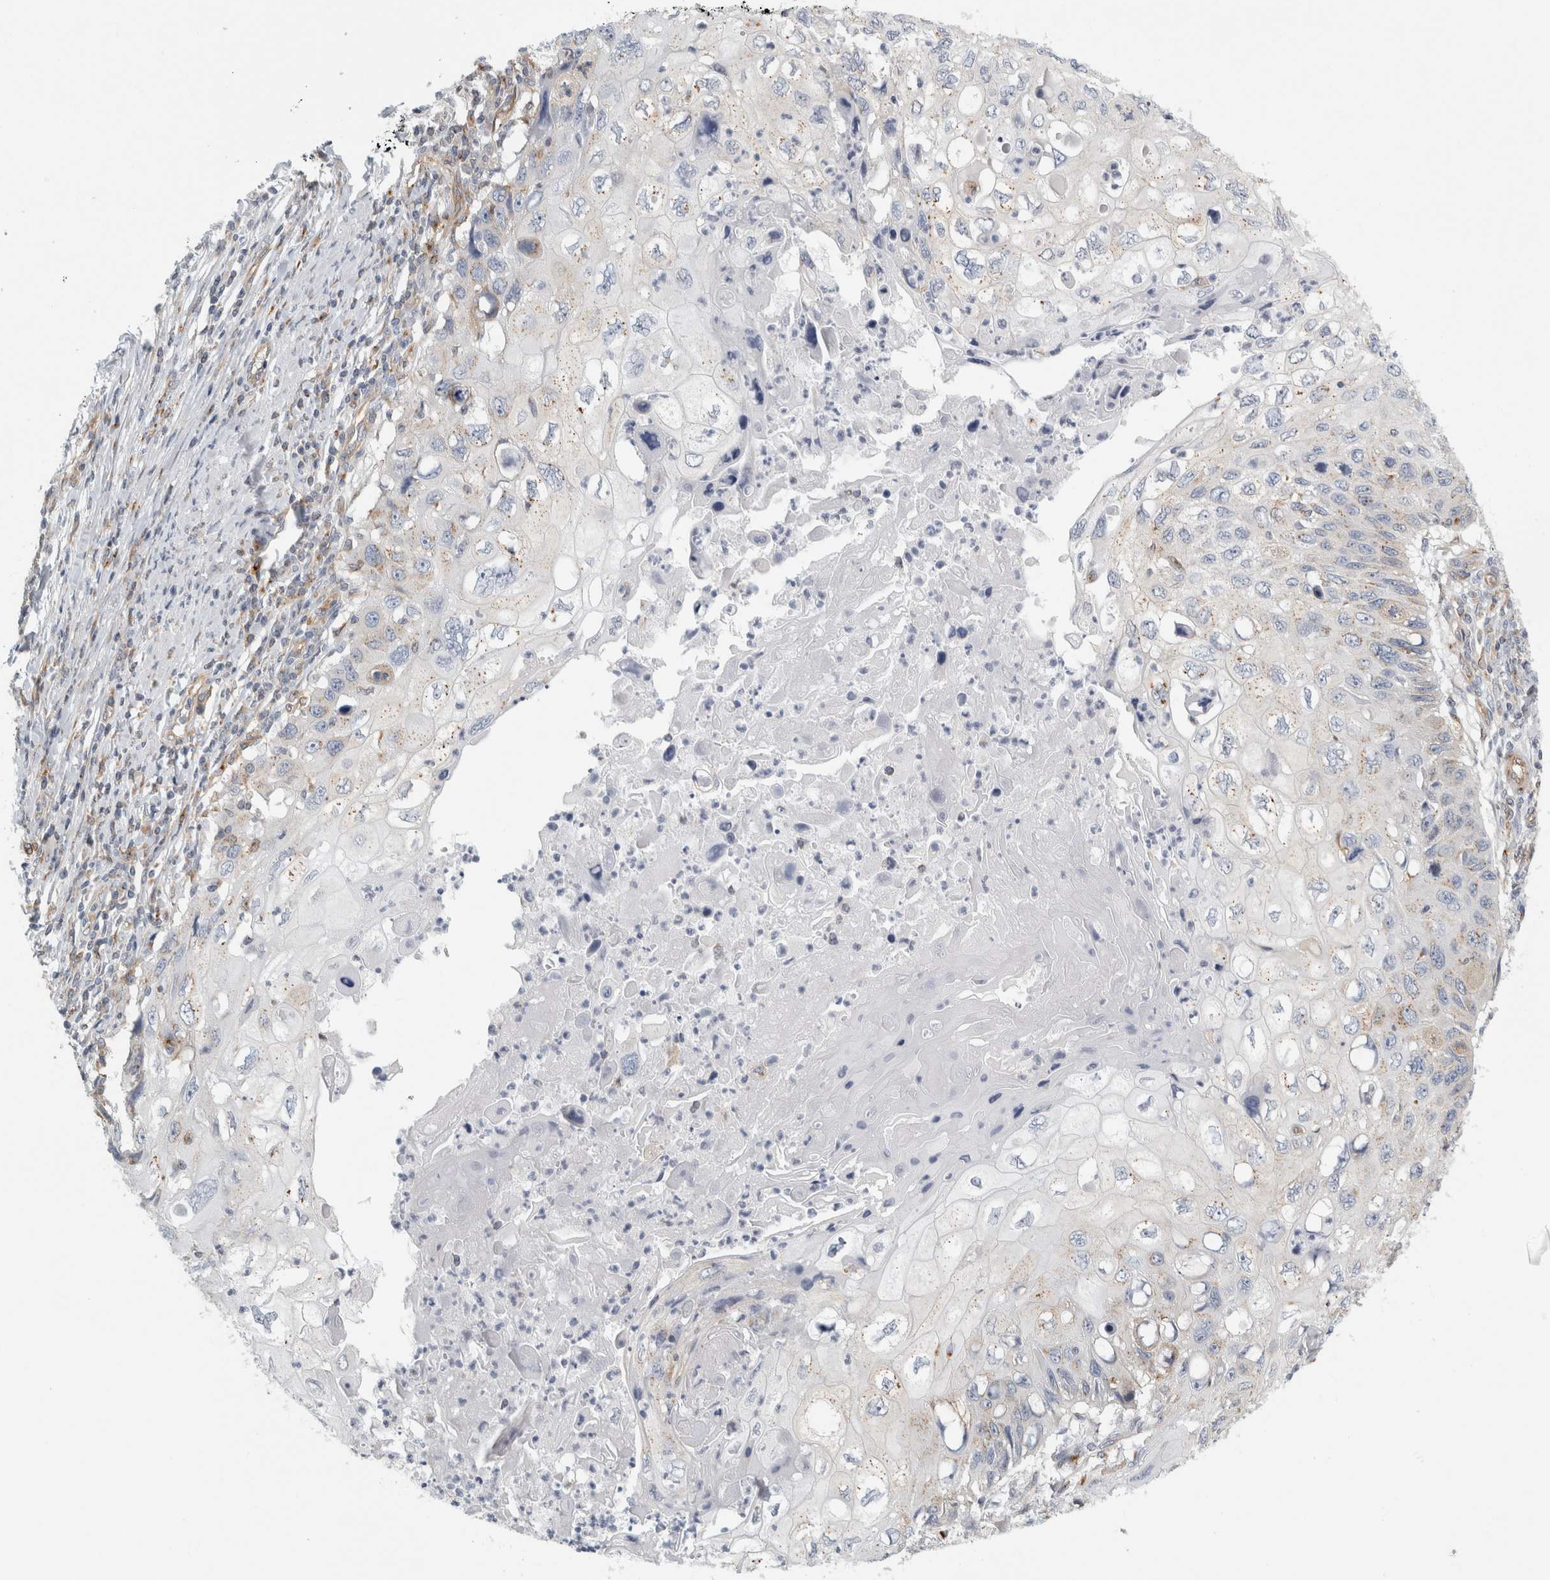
{"staining": {"intensity": "negative", "quantity": "none", "location": "none"}, "tissue": "cervical cancer", "cell_type": "Tumor cells", "image_type": "cancer", "snomed": [{"axis": "morphology", "description": "Squamous cell carcinoma, NOS"}, {"axis": "topography", "description": "Cervix"}], "caption": "This image is of cervical squamous cell carcinoma stained with immunohistochemistry (IHC) to label a protein in brown with the nuclei are counter-stained blue. There is no staining in tumor cells.", "gene": "PEX6", "patient": {"sex": "female", "age": 70}}